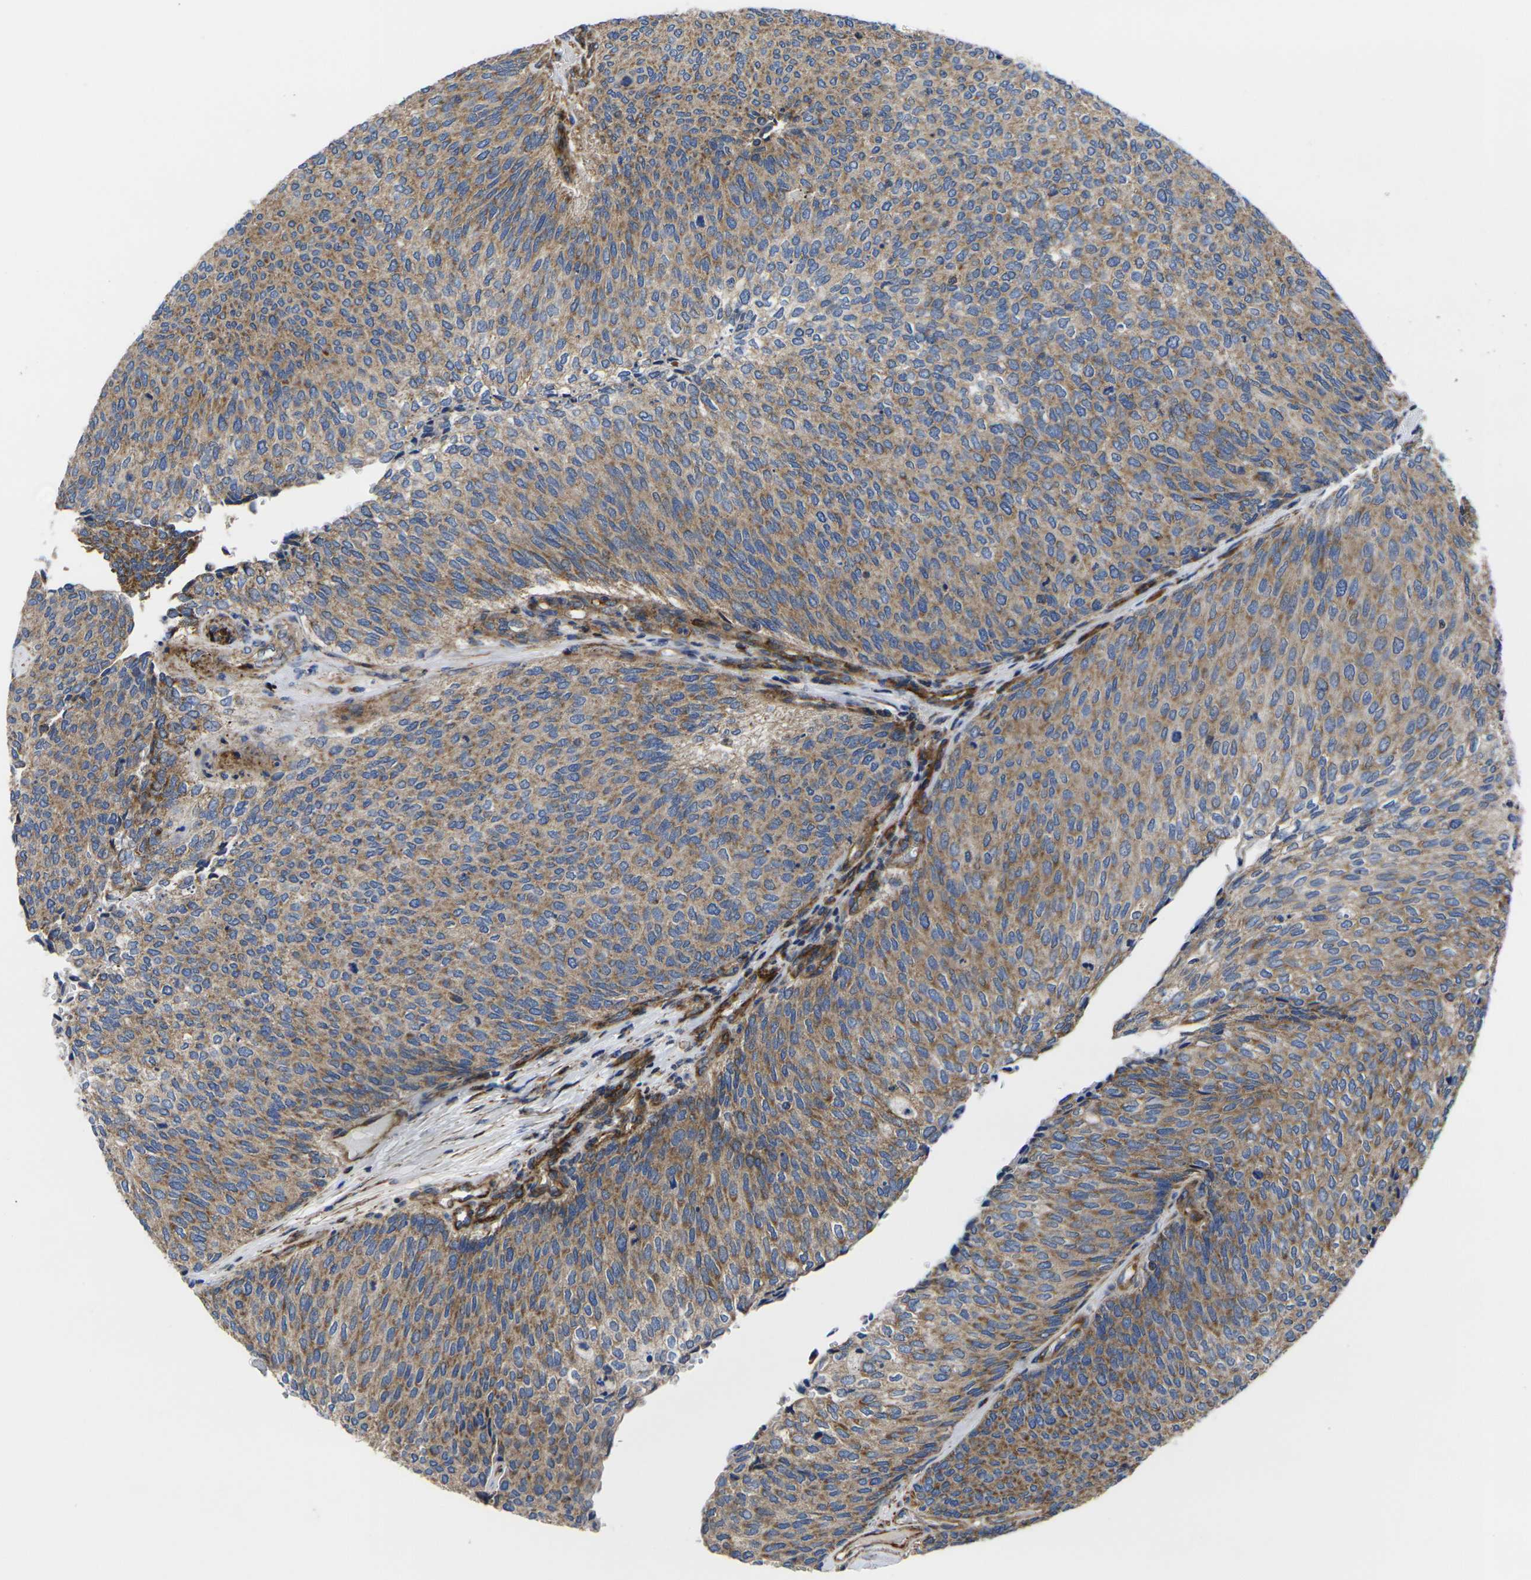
{"staining": {"intensity": "moderate", "quantity": ">75%", "location": "cytoplasmic/membranous"}, "tissue": "urothelial cancer", "cell_type": "Tumor cells", "image_type": "cancer", "snomed": [{"axis": "morphology", "description": "Urothelial carcinoma, Low grade"}, {"axis": "topography", "description": "Urinary bladder"}], "caption": "Moderate cytoplasmic/membranous expression is identified in approximately >75% of tumor cells in urothelial cancer.", "gene": "GPR4", "patient": {"sex": "female", "age": 79}}